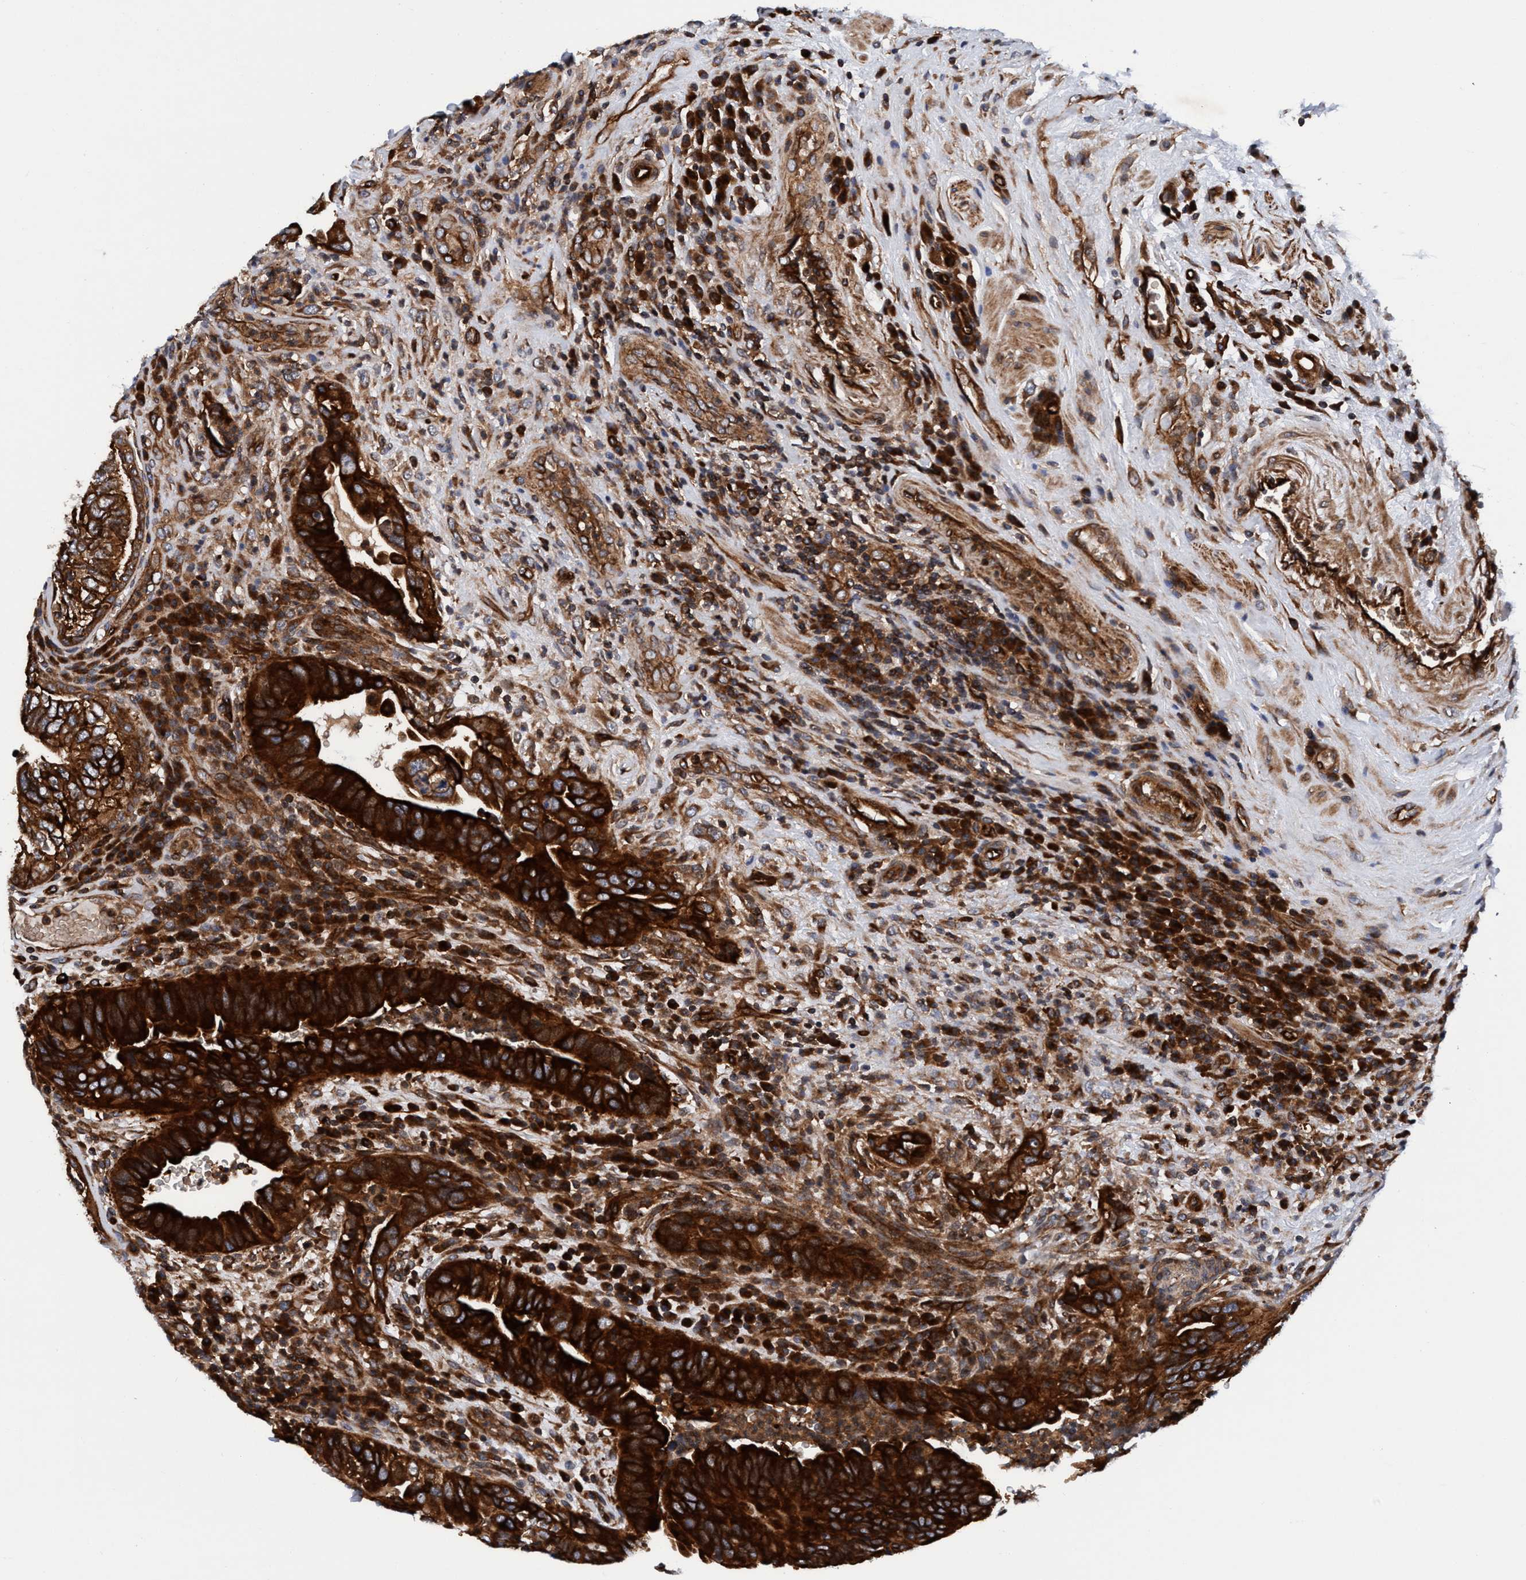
{"staining": {"intensity": "strong", "quantity": ">75%", "location": "cytoplasmic/membranous"}, "tissue": "urothelial cancer", "cell_type": "Tumor cells", "image_type": "cancer", "snomed": [{"axis": "morphology", "description": "Urothelial carcinoma, High grade"}, {"axis": "topography", "description": "Urinary bladder"}], "caption": "An image showing strong cytoplasmic/membranous staining in about >75% of tumor cells in high-grade urothelial carcinoma, as visualized by brown immunohistochemical staining.", "gene": "MCM3AP", "patient": {"sex": "female", "age": 82}}